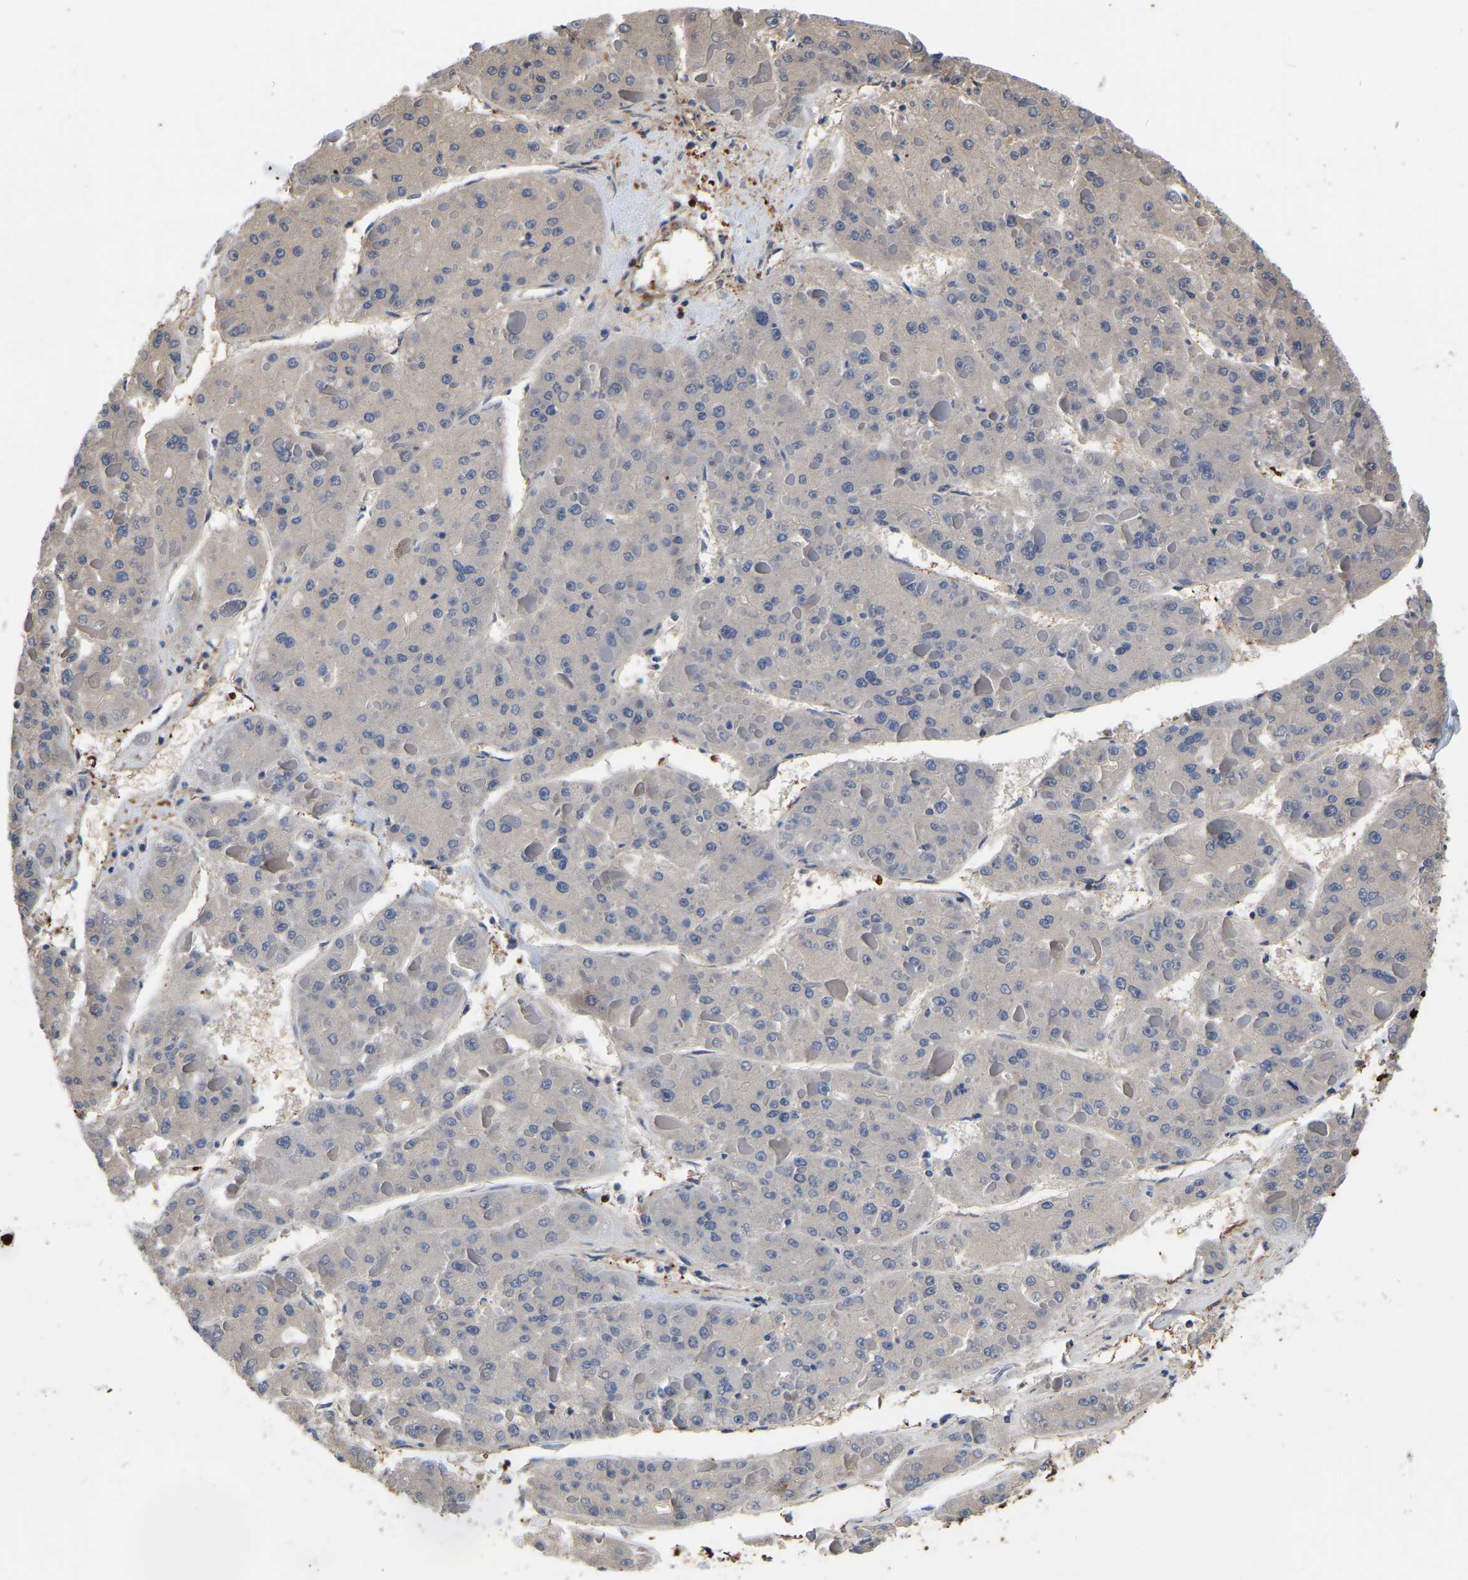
{"staining": {"intensity": "negative", "quantity": "none", "location": "none"}, "tissue": "liver cancer", "cell_type": "Tumor cells", "image_type": "cancer", "snomed": [{"axis": "morphology", "description": "Carcinoma, Hepatocellular, NOS"}, {"axis": "topography", "description": "Liver"}], "caption": "DAB immunohistochemical staining of human liver cancer (hepatocellular carcinoma) shows no significant staining in tumor cells.", "gene": "LDHB", "patient": {"sex": "female", "age": 73}}